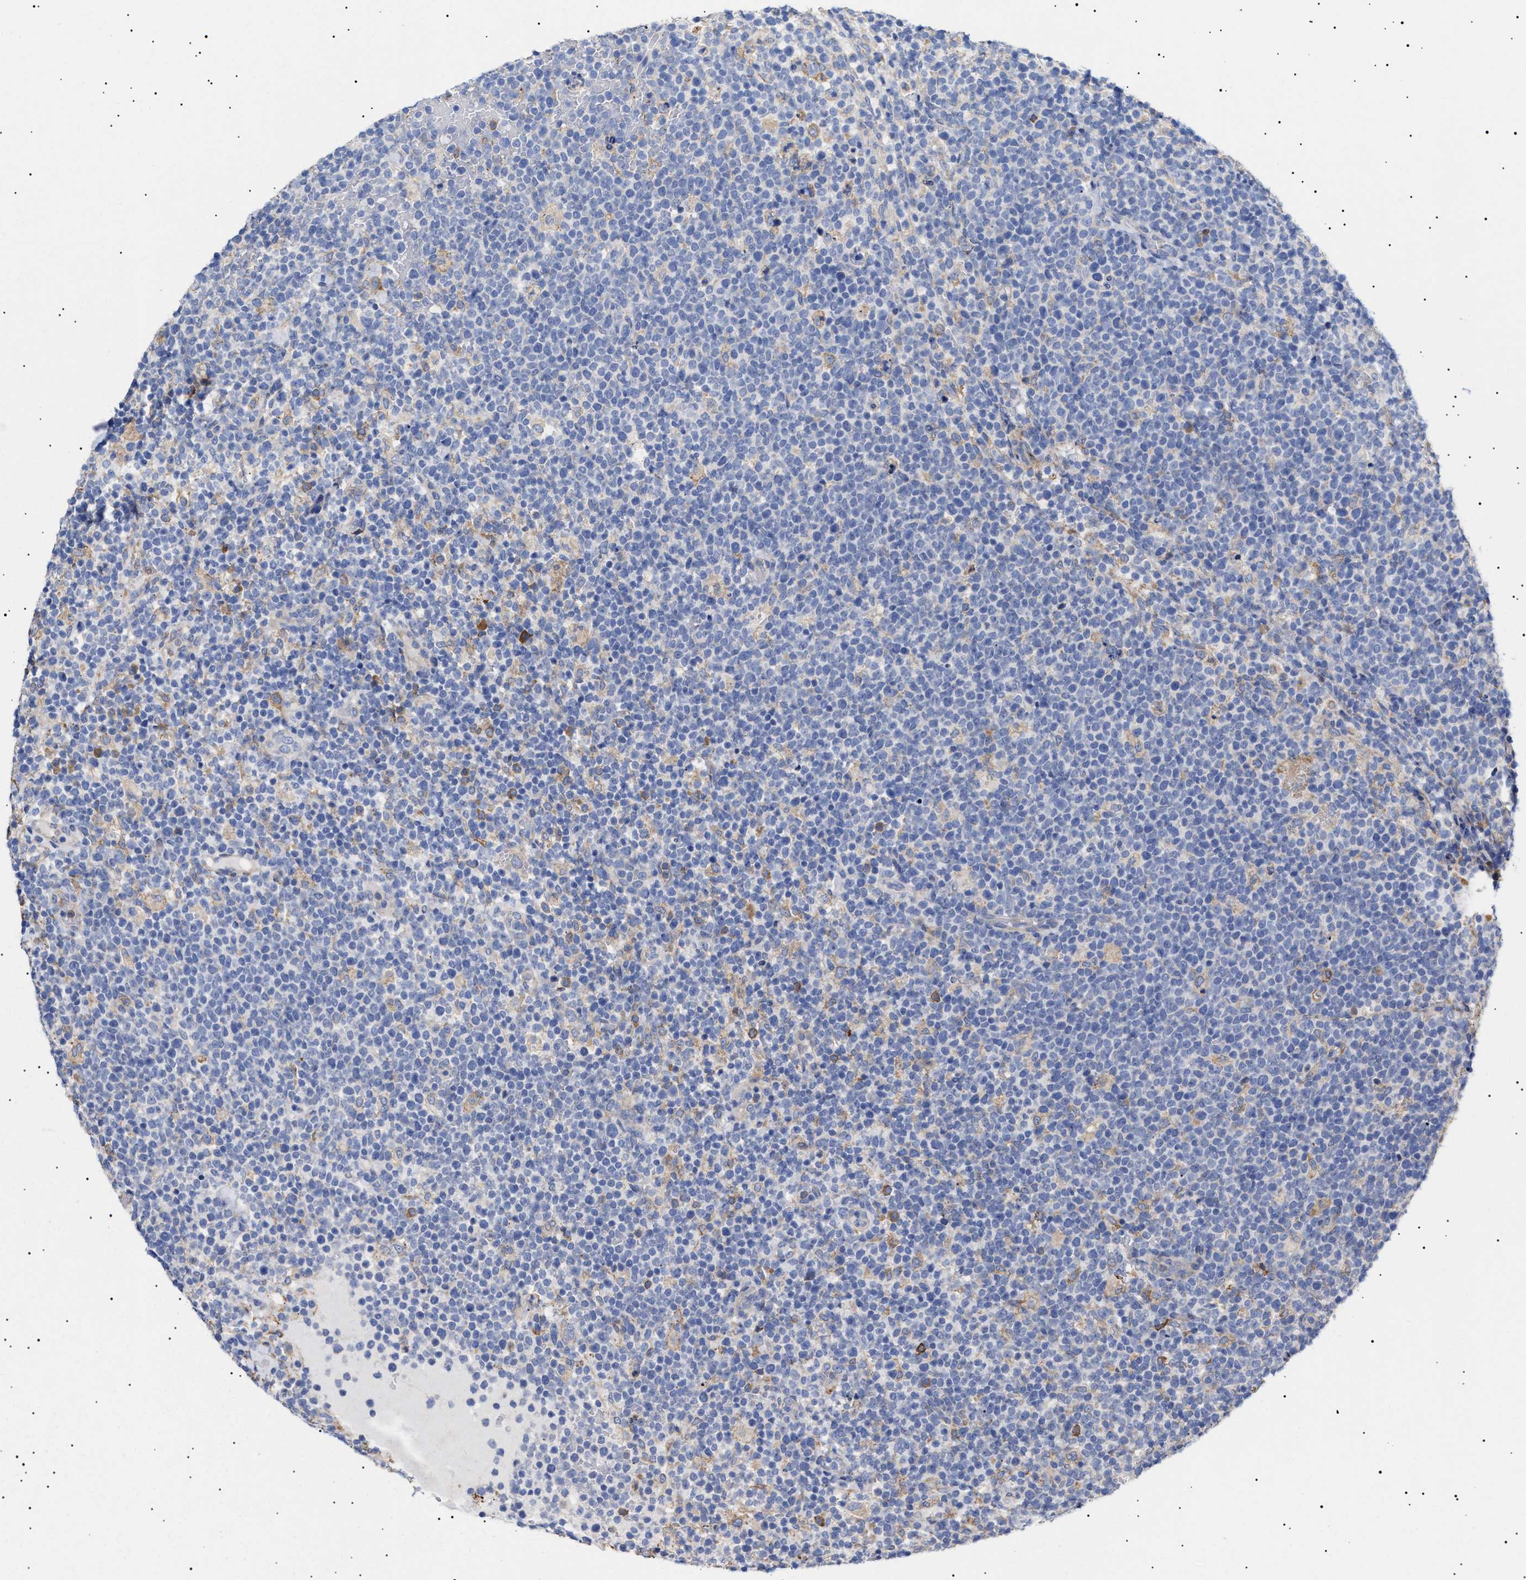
{"staining": {"intensity": "weak", "quantity": "<25%", "location": "cytoplasmic/membranous"}, "tissue": "lymphoma", "cell_type": "Tumor cells", "image_type": "cancer", "snomed": [{"axis": "morphology", "description": "Malignant lymphoma, non-Hodgkin's type, High grade"}, {"axis": "topography", "description": "Lymph node"}], "caption": "High-grade malignant lymphoma, non-Hodgkin's type was stained to show a protein in brown. There is no significant staining in tumor cells. (DAB immunohistochemistry visualized using brightfield microscopy, high magnification).", "gene": "ERCC6L2", "patient": {"sex": "male", "age": 61}}